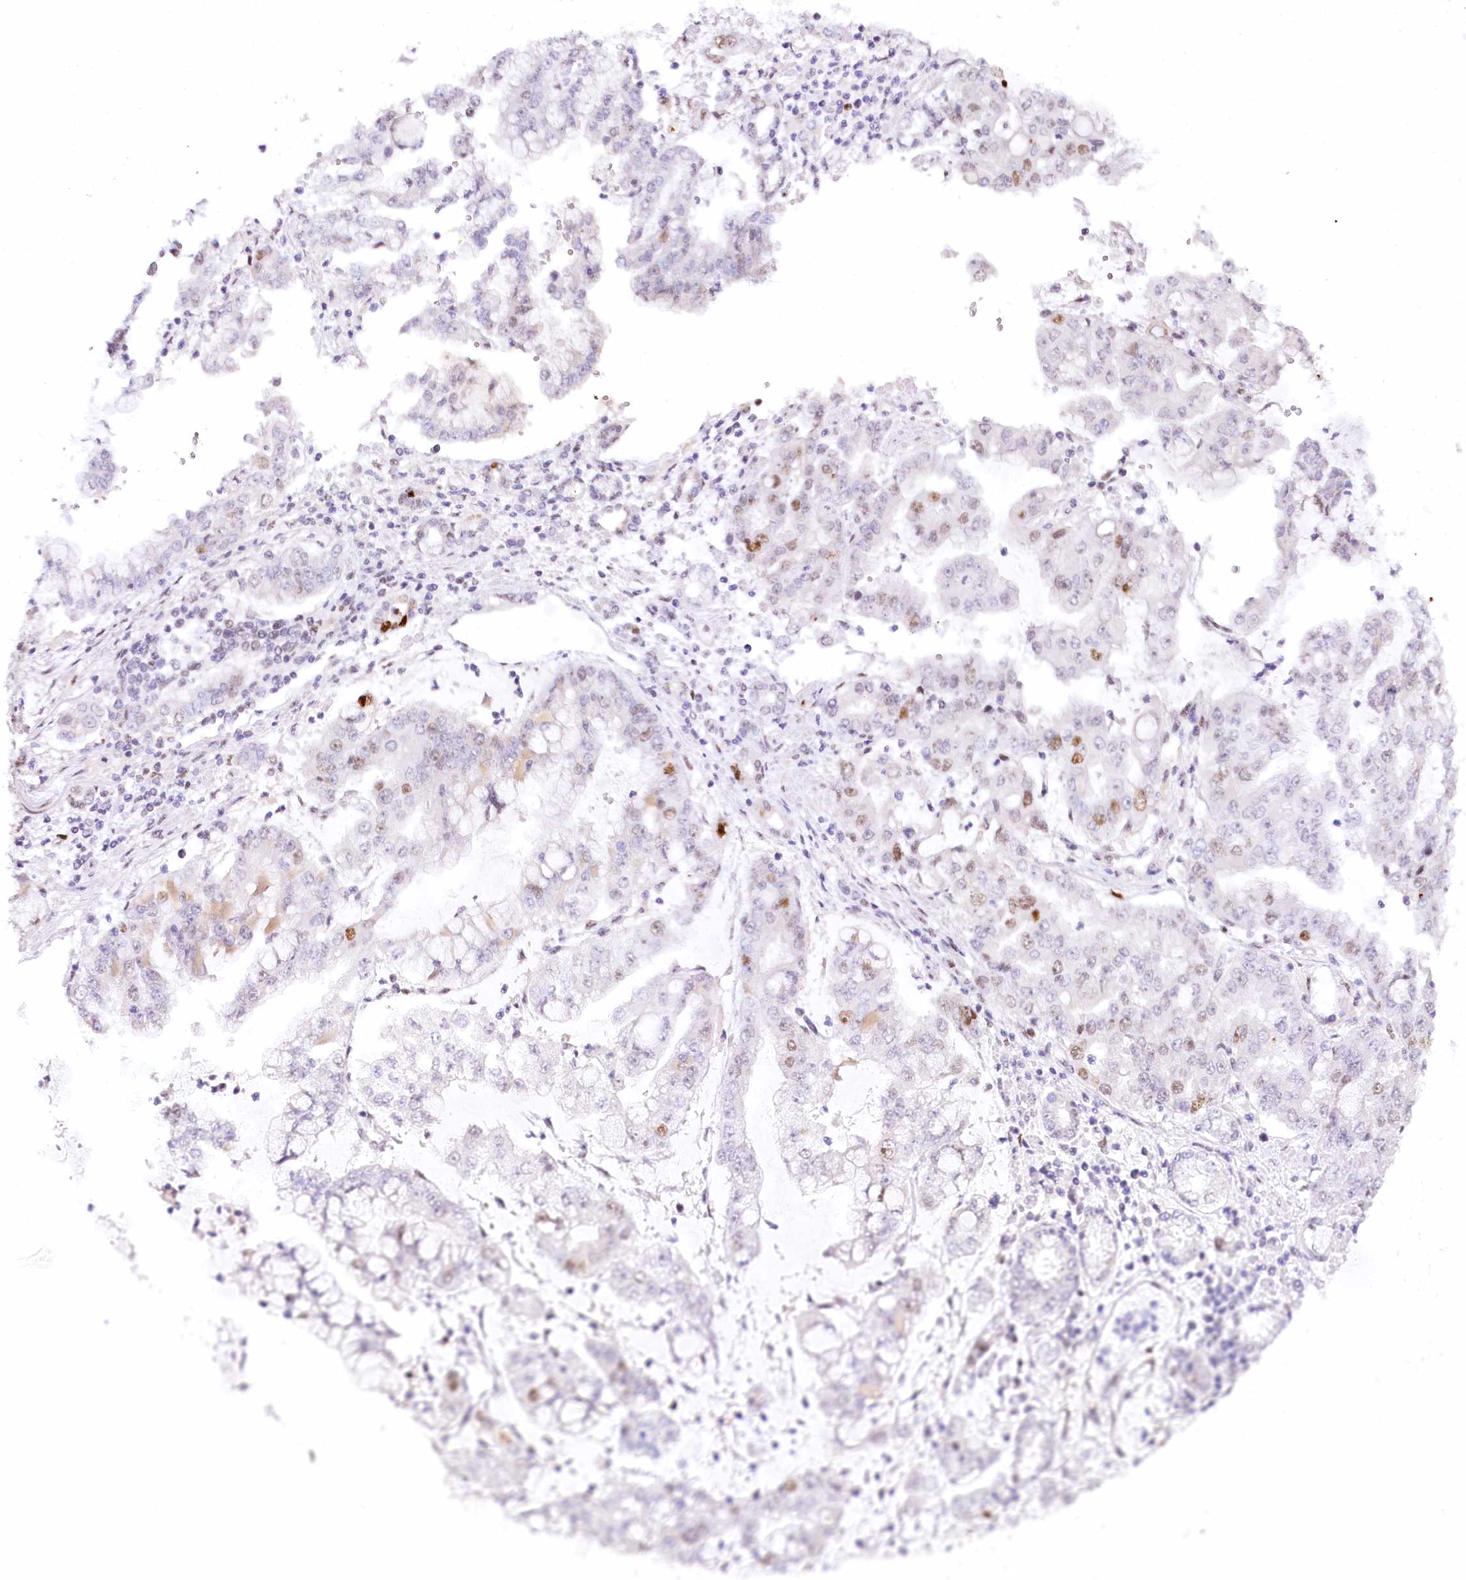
{"staining": {"intensity": "moderate", "quantity": "<25%", "location": "nuclear"}, "tissue": "stomach cancer", "cell_type": "Tumor cells", "image_type": "cancer", "snomed": [{"axis": "morphology", "description": "Adenocarcinoma, NOS"}, {"axis": "topography", "description": "Stomach"}], "caption": "Protein staining of adenocarcinoma (stomach) tissue shows moderate nuclear staining in about <25% of tumor cells. (DAB = brown stain, brightfield microscopy at high magnification).", "gene": "TP53", "patient": {"sex": "male", "age": 76}}